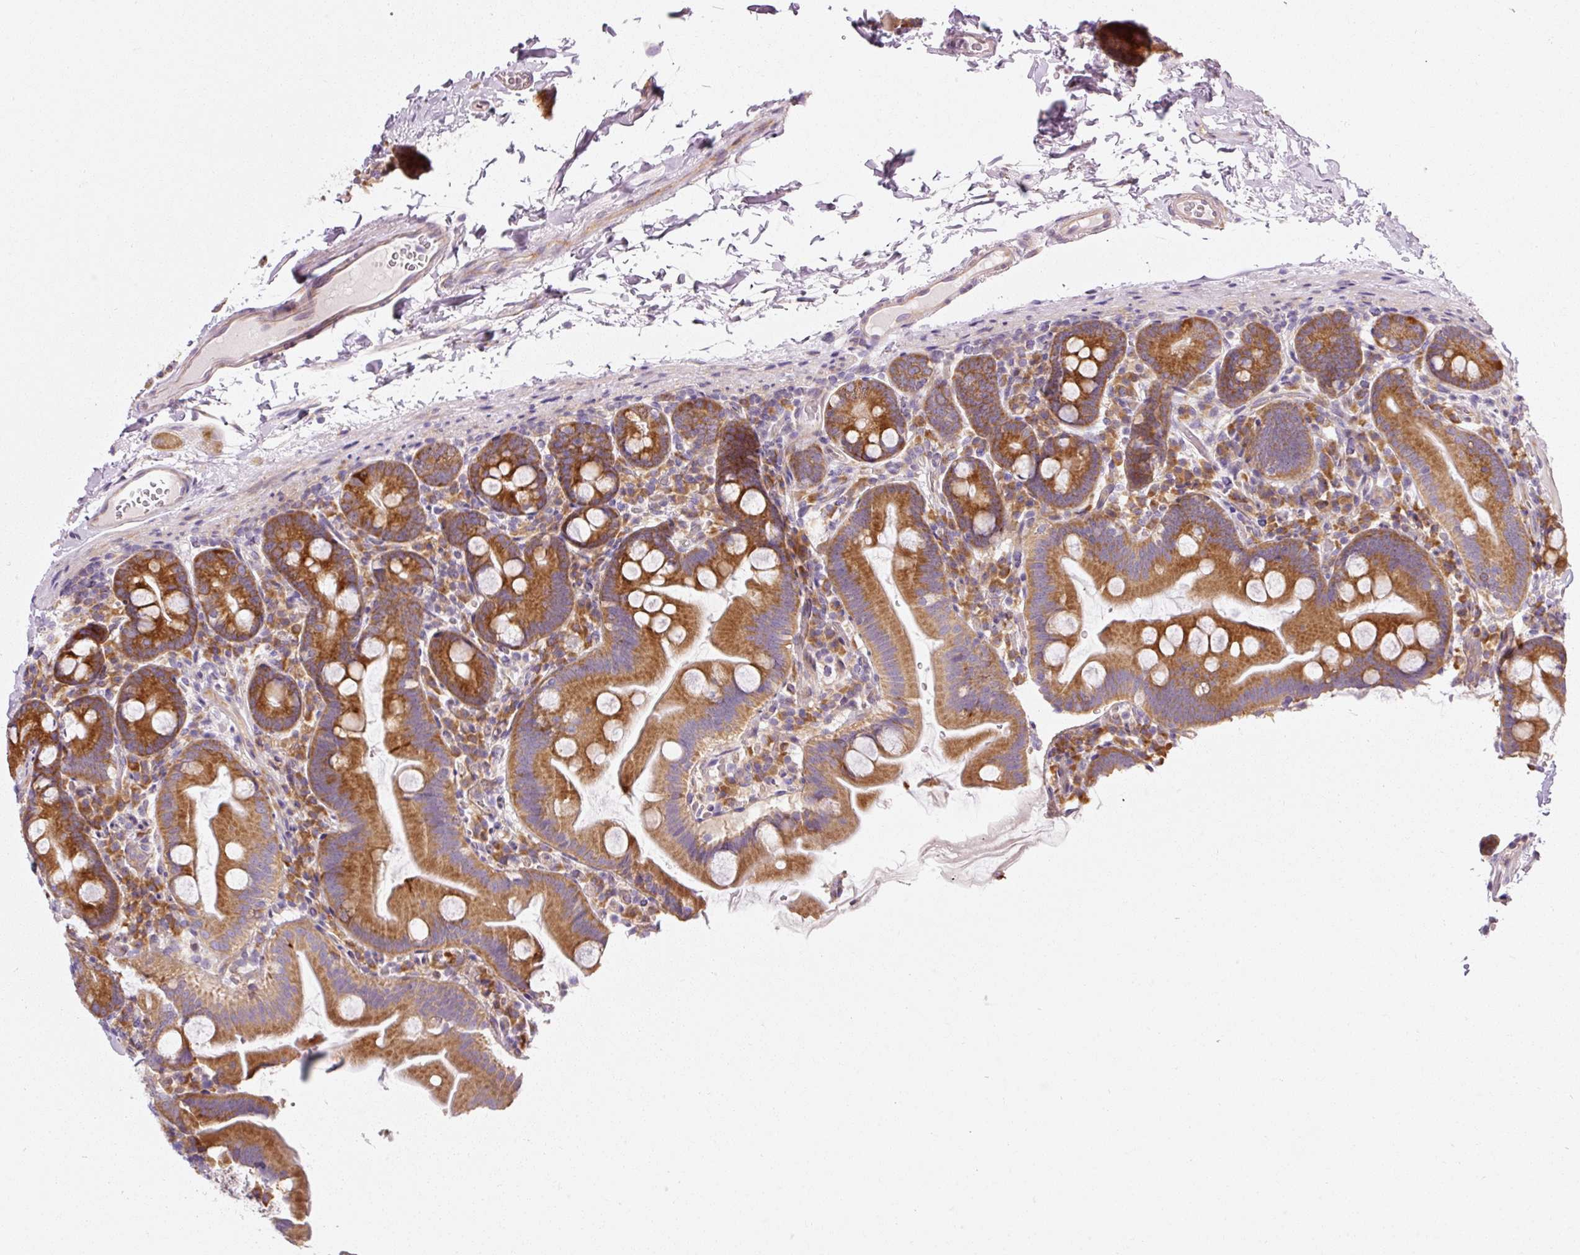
{"staining": {"intensity": "strong", "quantity": ">75%", "location": "cytoplasmic/membranous"}, "tissue": "small intestine", "cell_type": "Glandular cells", "image_type": "normal", "snomed": [{"axis": "morphology", "description": "Normal tissue, NOS"}, {"axis": "topography", "description": "Small intestine"}], "caption": "IHC of unremarkable human small intestine demonstrates high levels of strong cytoplasmic/membranous expression in approximately >75% of glandular cells. Using DAB (3,3'-diaminobenzidine) (brown) and hematoxylin (blue) stains, captured at high magnification using brightfield microscopy.", "gene": "RPL10A", "patient": {"sex": "female", "age": 68}}